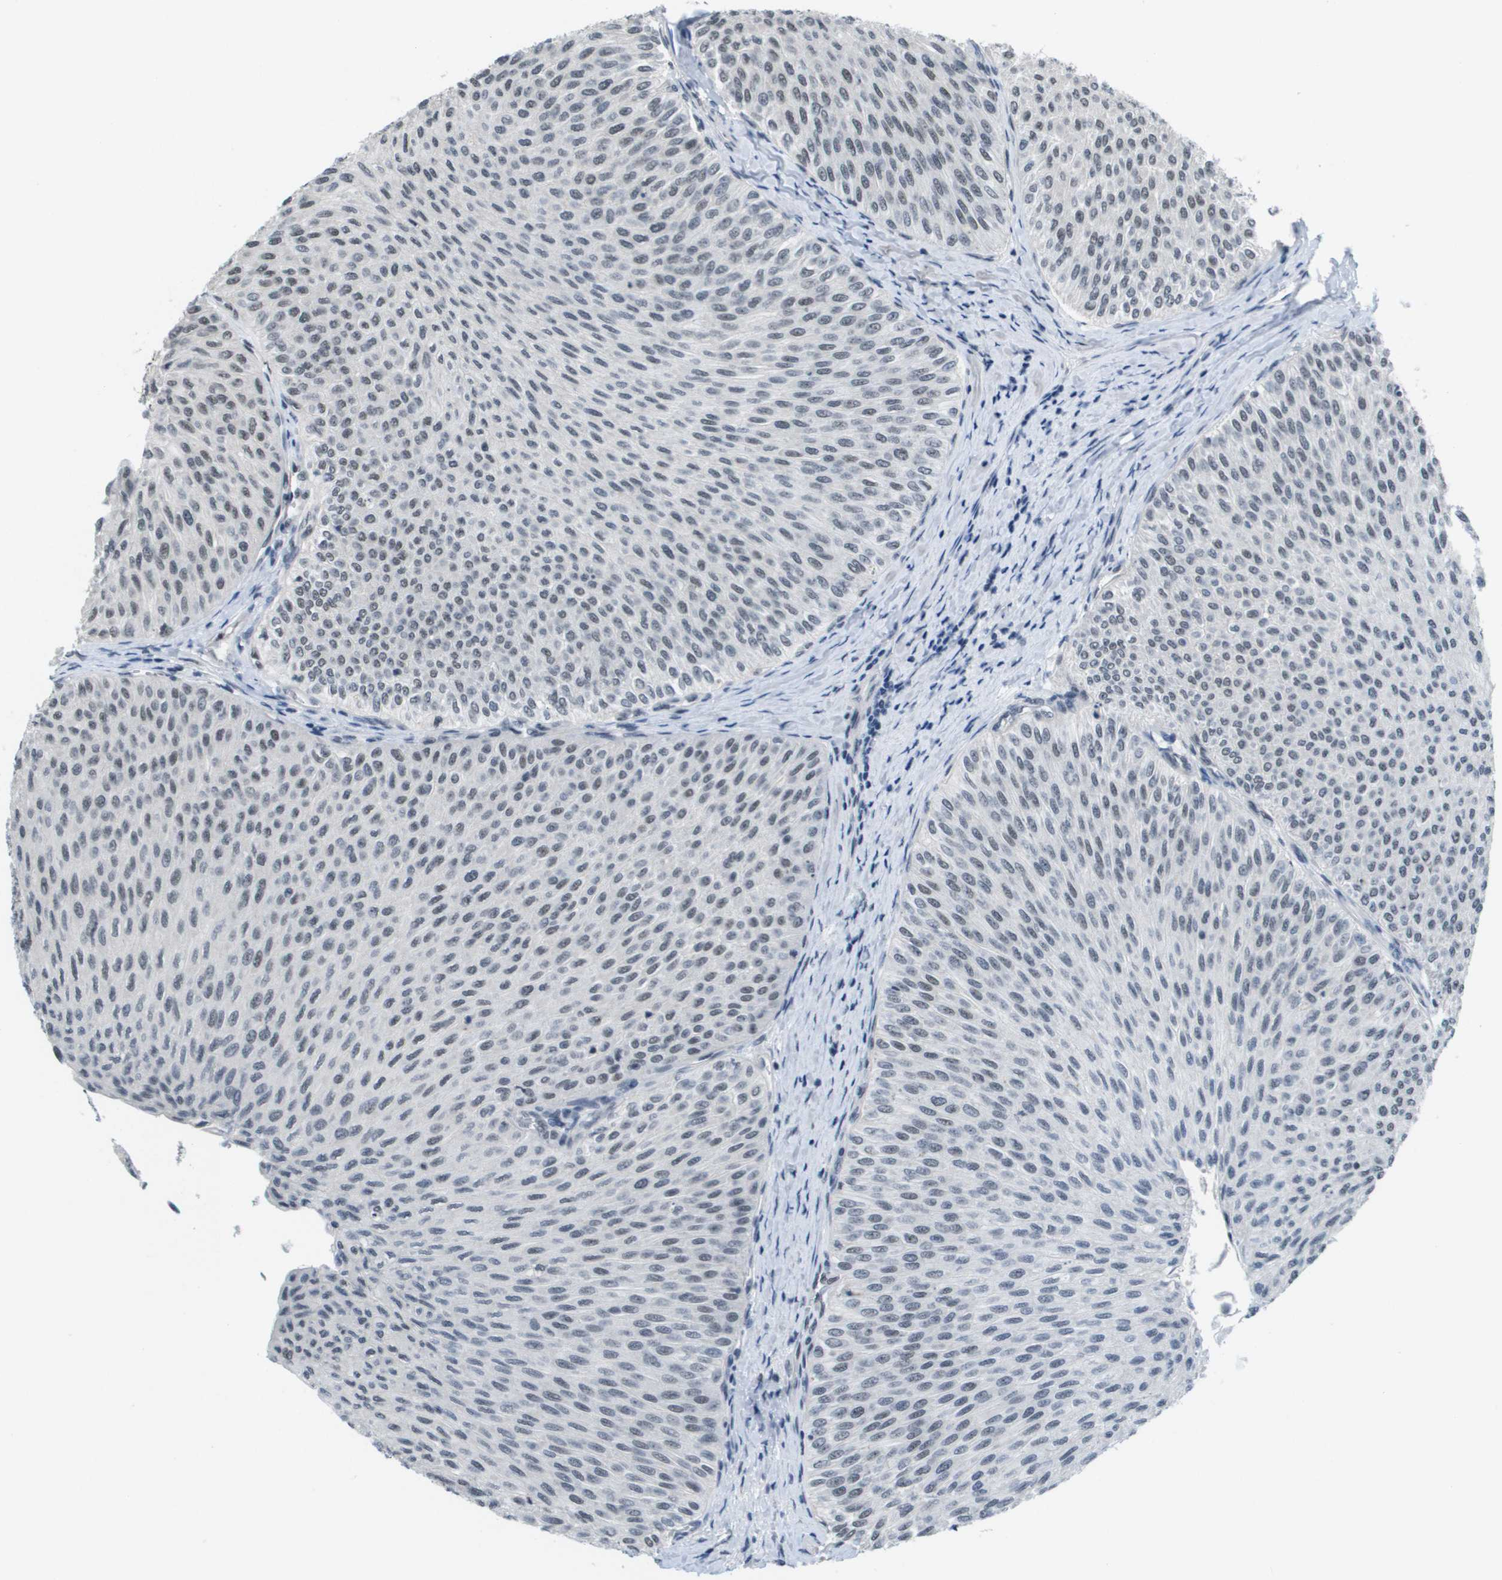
{"staining": {"intensity": "negative", "quantity": "none", "location": "none"}, "tissue": "urothelial cancer", "cell_type": "Tumor cells", "image_type": "cancer", "snomed": [{"axis": "morphology", "description": "Urothelial carcinoma, Low grade"}, {"axis": "topography", "description": "Urinary bladder"}], "caption": "Immunohistochemistry of urothelial cancer demonstrates no staining in tumor cells.", "gene": "ISY1", "patient": {"sex": "male", "age": 78}}